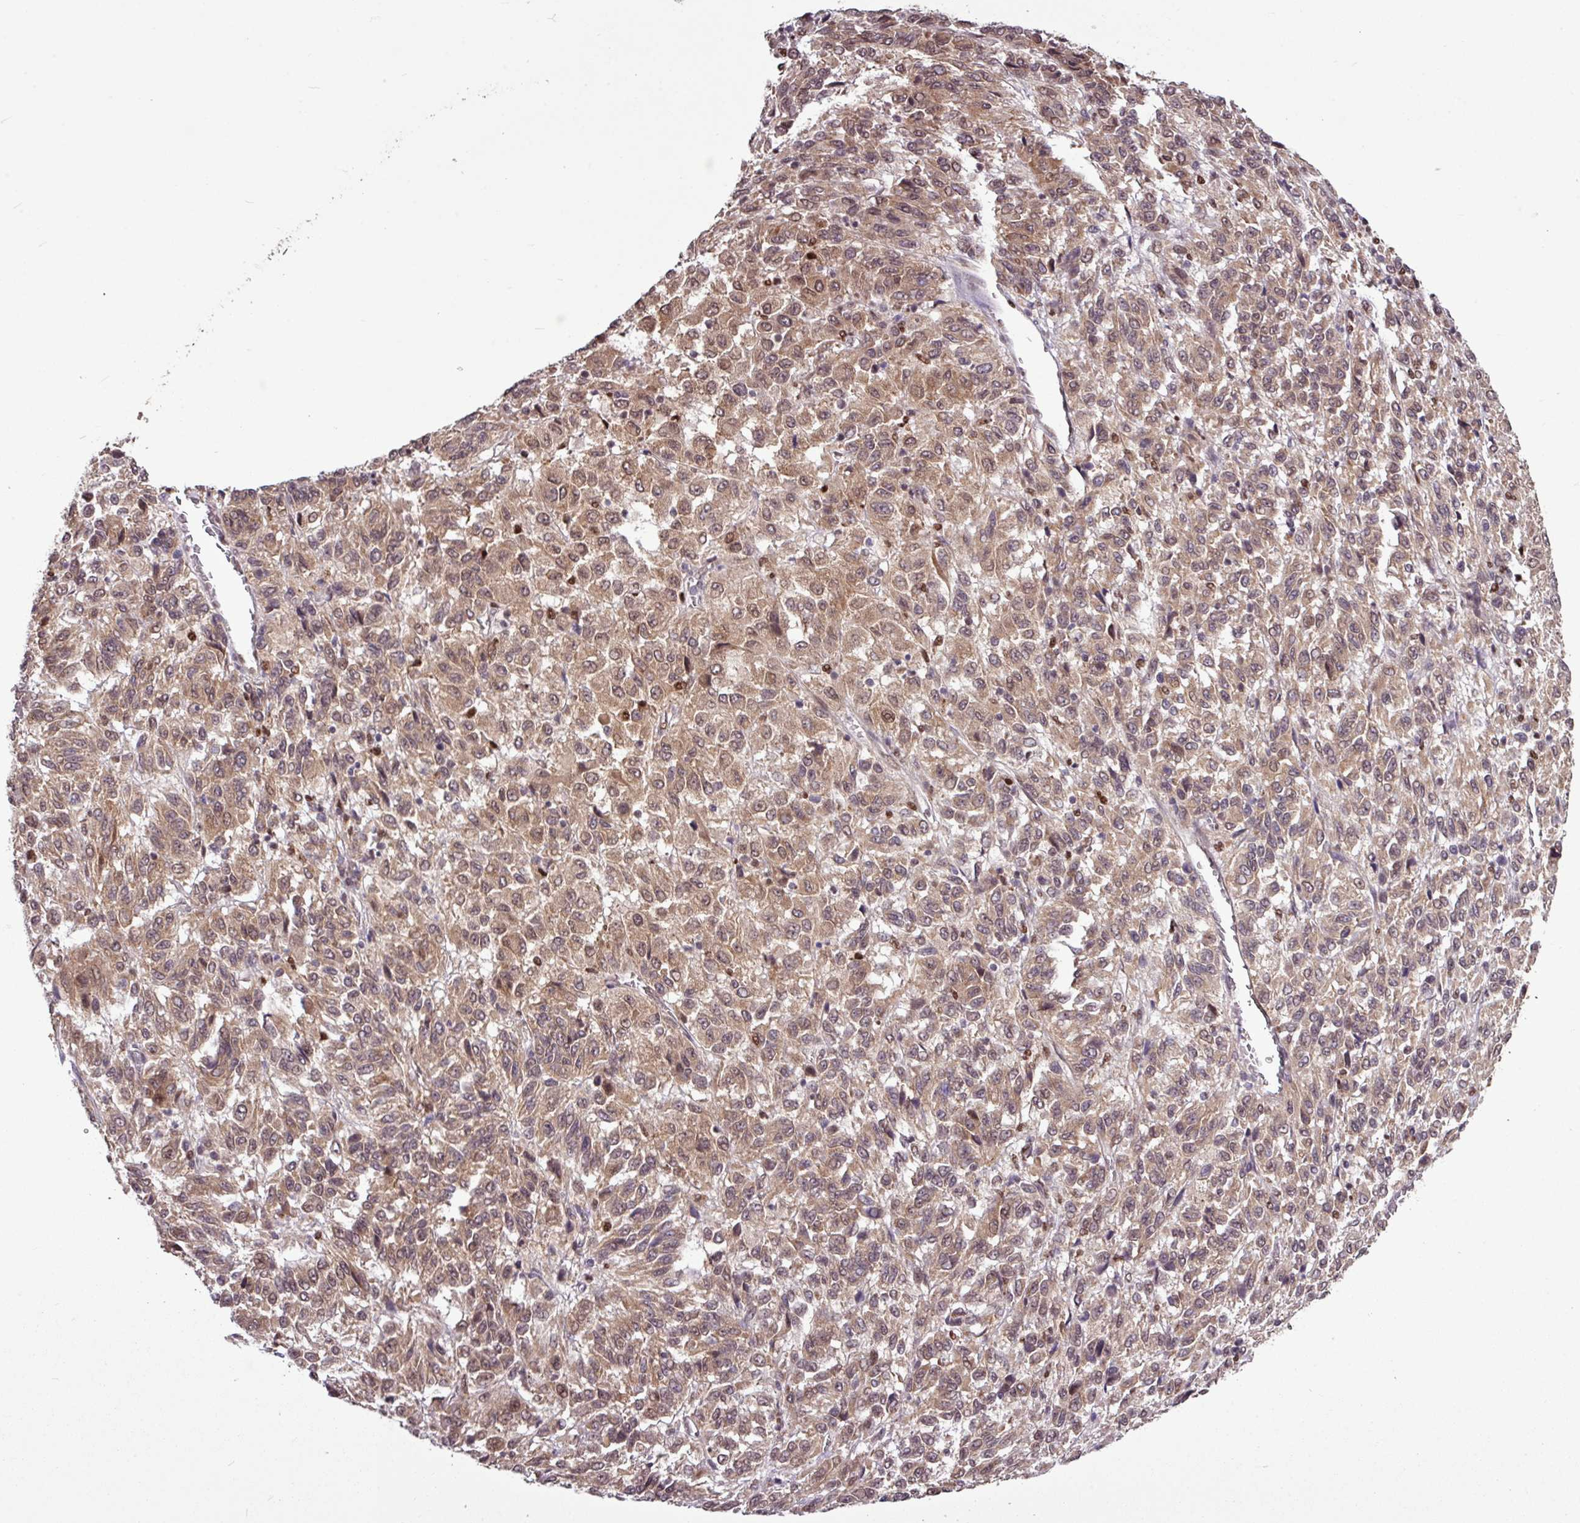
{"staining": {"intensity": "moderate", "quantity": ">75%", "location": "cytoplasmic/membranous,nuclear"}, "tissue": "melanoma", "cell_type": "Tumor cells", "image_type": "cancer", "snomed": [{"axis": "morphology", "description": "Malignant melanoma, Metastatic site"}, {"axis": "topography", "description": "Lung"}], "caption": "Tumor cells reveal medium levels of moderate cytoplasmic/membranous and nuclear staining in about >75% of cells in malignant melanoma (metastatic site). (IHC, brightfield microscopy, high magnification).", "gene": "SKIC2", "patient": {"sex": "male", "age": 64}}